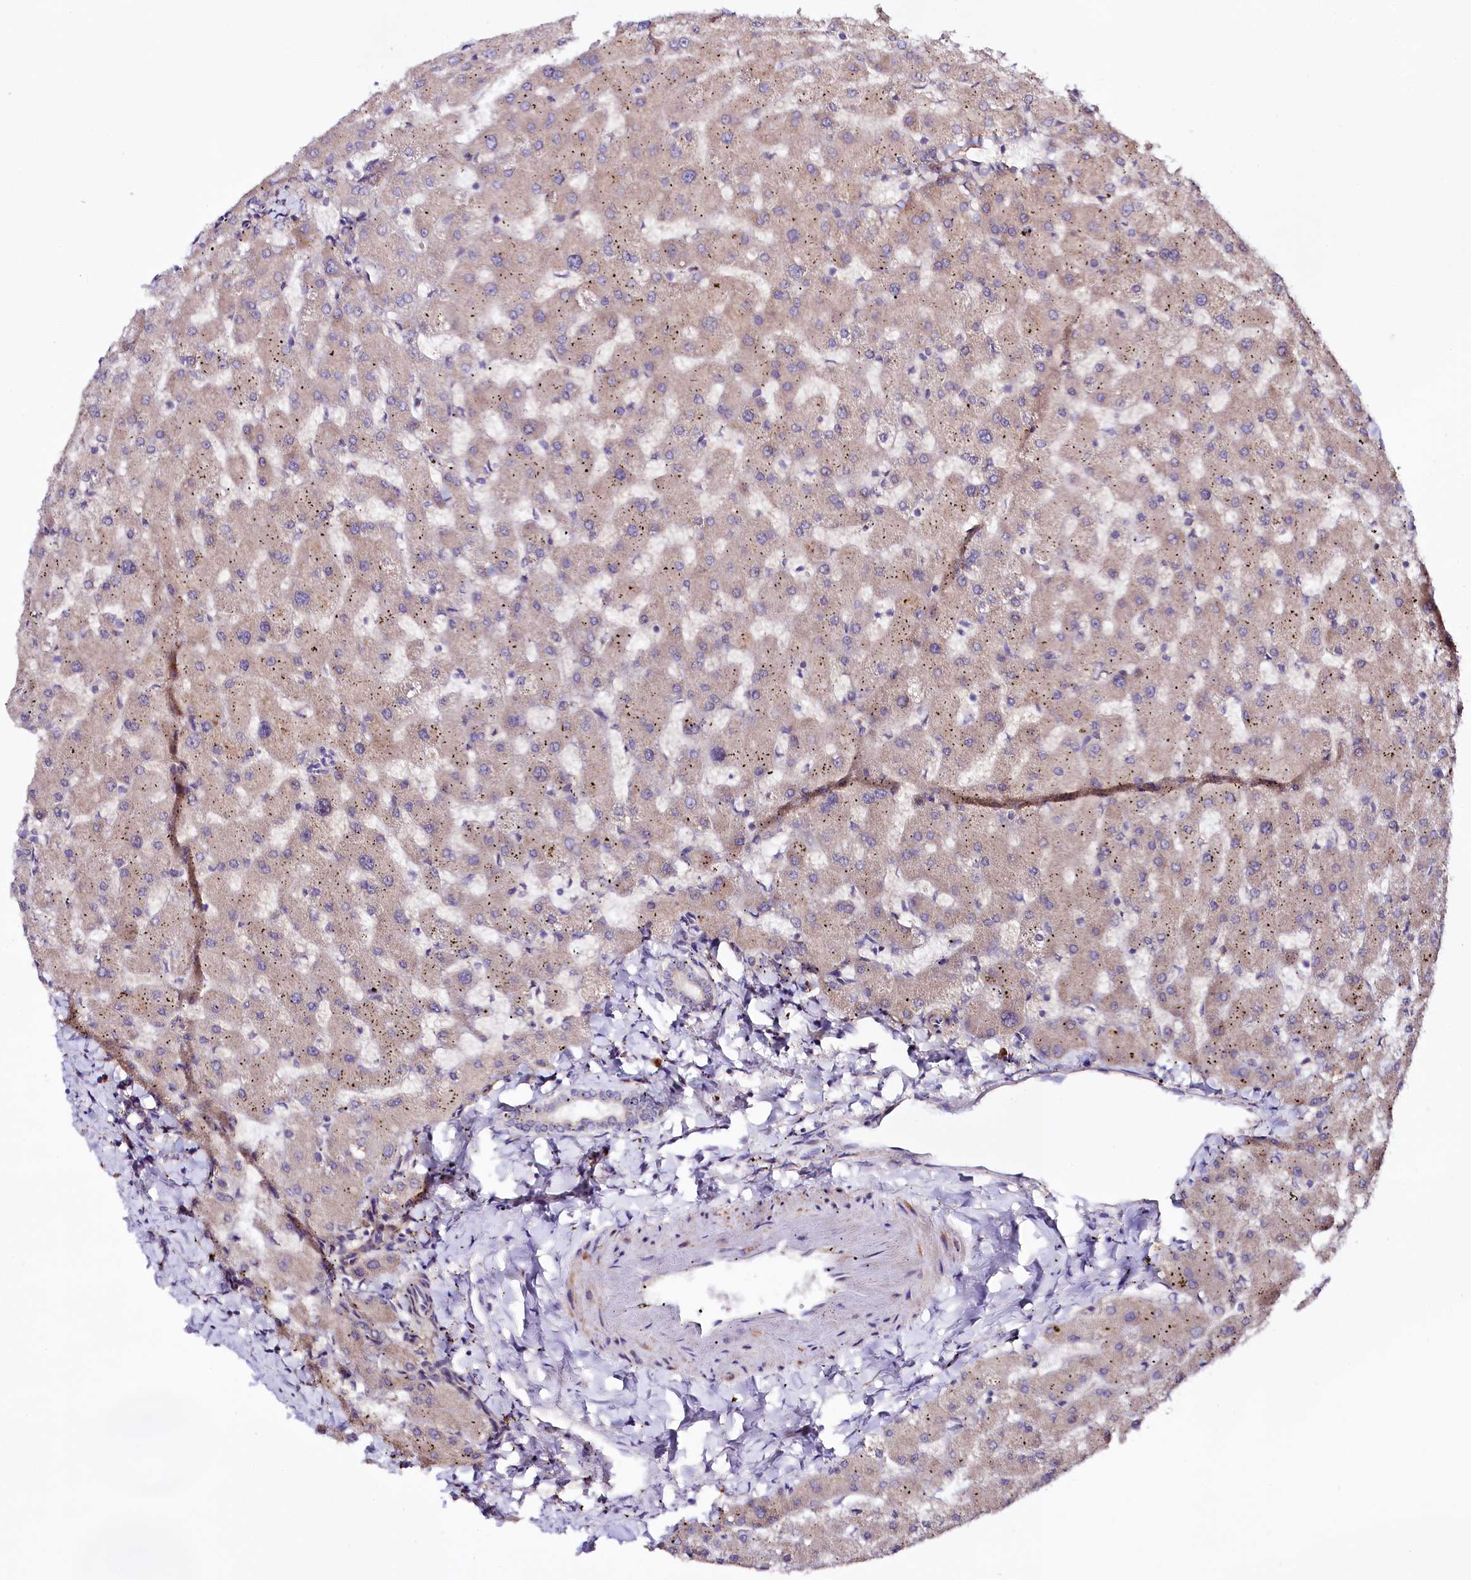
{"staining": {"intensity": "weak", "quantity": "<25%", "location": "cytoplasmic/membranous"}, "tissue": "liver", "cell_type": "Cholangiocytes", "image_type": "normal", "snomed": [{"axis": "morphology", "description": "Normal tissue, NOS"}, {"axis": "topography", "description": "Liver"}], "caption": "An immunohistochemistry micrograph of normal liver is shown. There is no staining in cholangiocytes of liver.", "gene": "PHLDB1", "patient": {"sex": "female", "age": 63}}